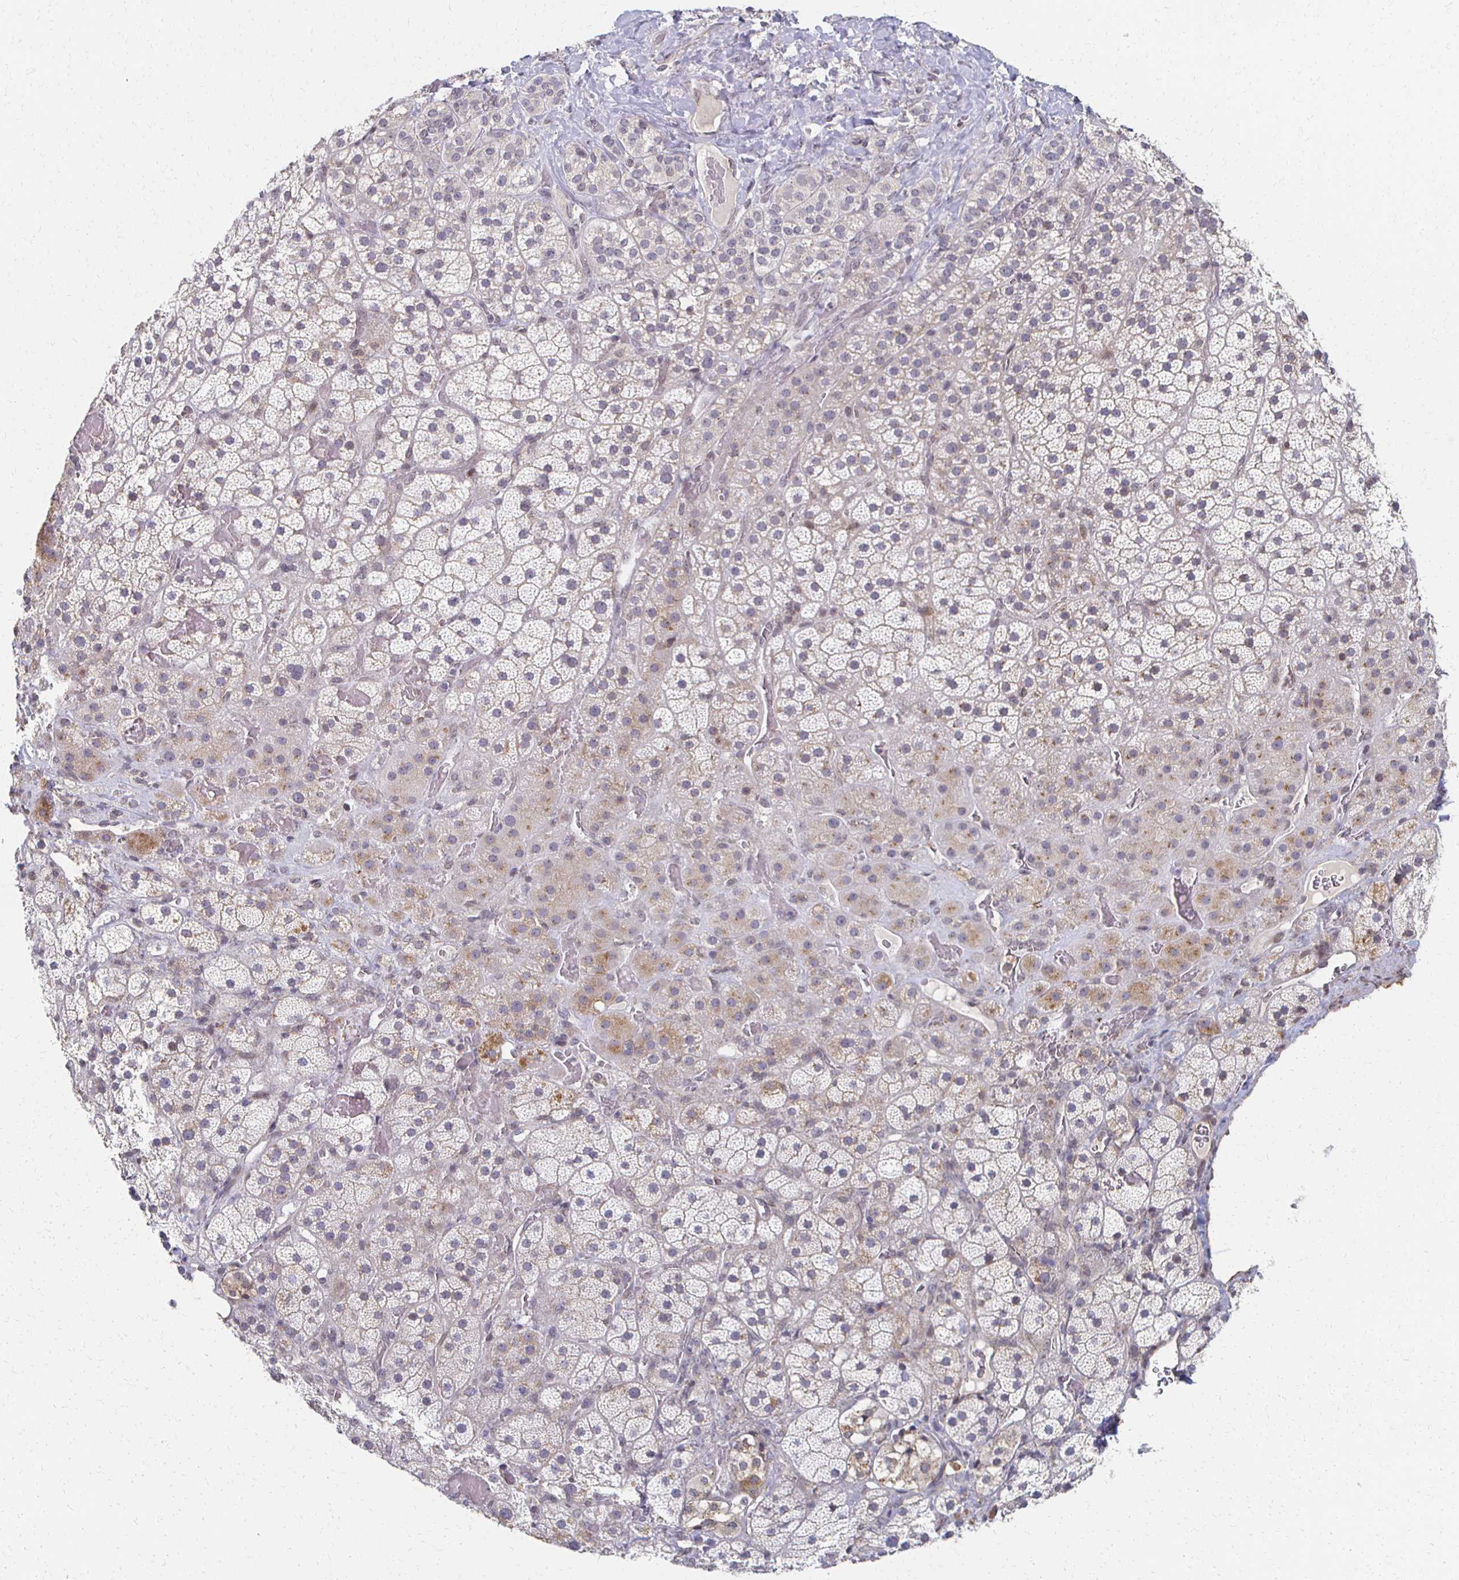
{"staining": {"intensity": "weak", "quantity": "<25%", "location": "cytoplasmic/membranous"}, "tissue": "adrenal gland", "cell_type": "Glandular cells", "image_type": "normal", "snomed": [{"axis": "morphology", "description": "Normal tissue, NOS"}, {"axis": "topography", "description": "Adrenal gland"}], "caption": "Glandular cells are negative for brown protein staining in normal adrenal gland.", "gene": "DAB1", "patient": {"sex": "male", "age": 57}}